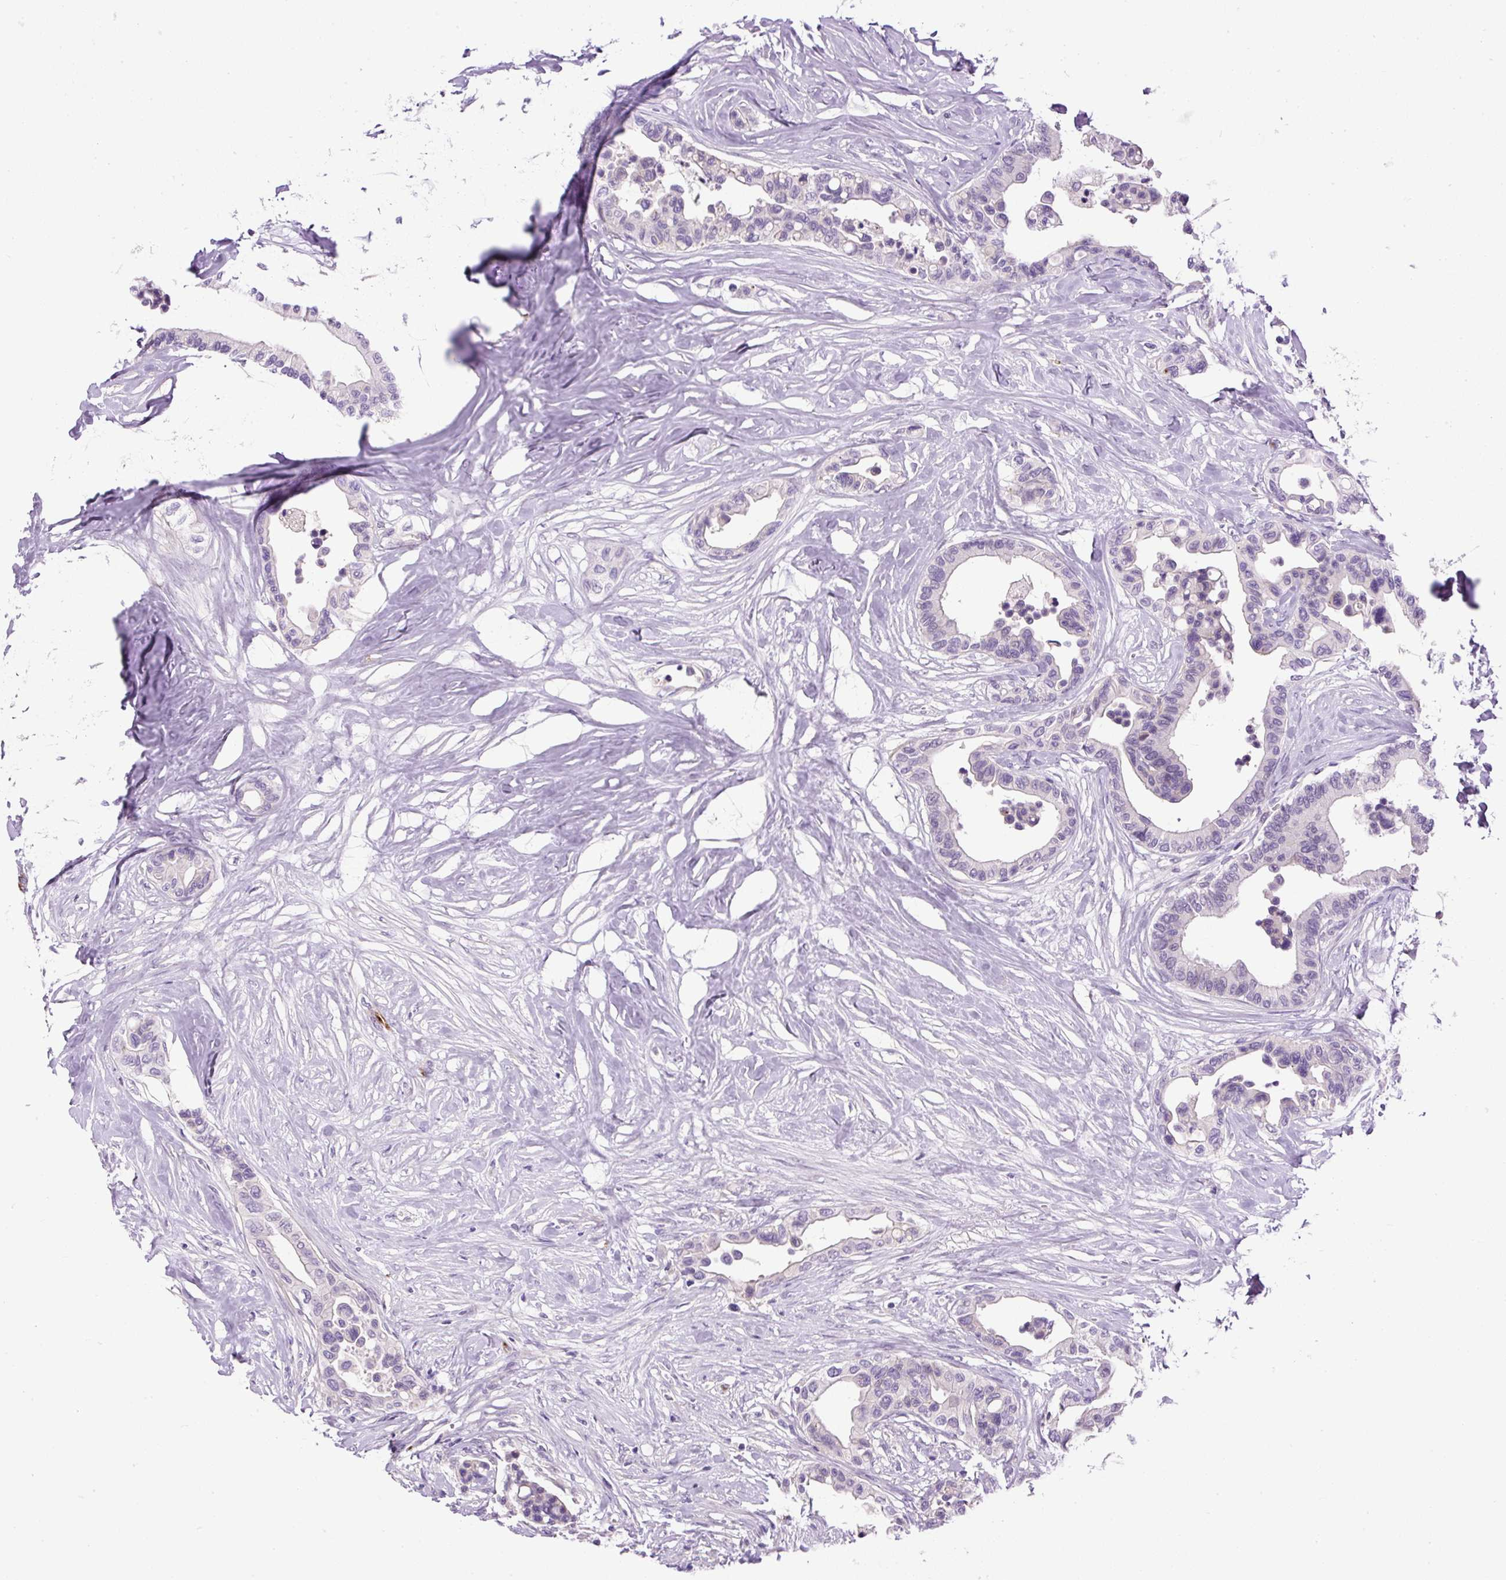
{"staining": {"intensity": "negative", "quantity": "none", "location": "none"}, "tissue": "colorectal cancer", "cell_type": "Tumor cells", "image_type": "cancer", "snomed": [{"axis": "morphology", "description": "Normal tissue, NOS"}, {"axis": "morphology", "description": "Adenocarcinoma, NOS"}, {"axis": "topography", "description": "Colon"}], "caption": "An image of adenocarcinoma (colorectal) stained for a protein exhibits no brown staining in tumor cells.", "gene": "LEFTY2", "patient": {"sex": "male", "age": 82}}